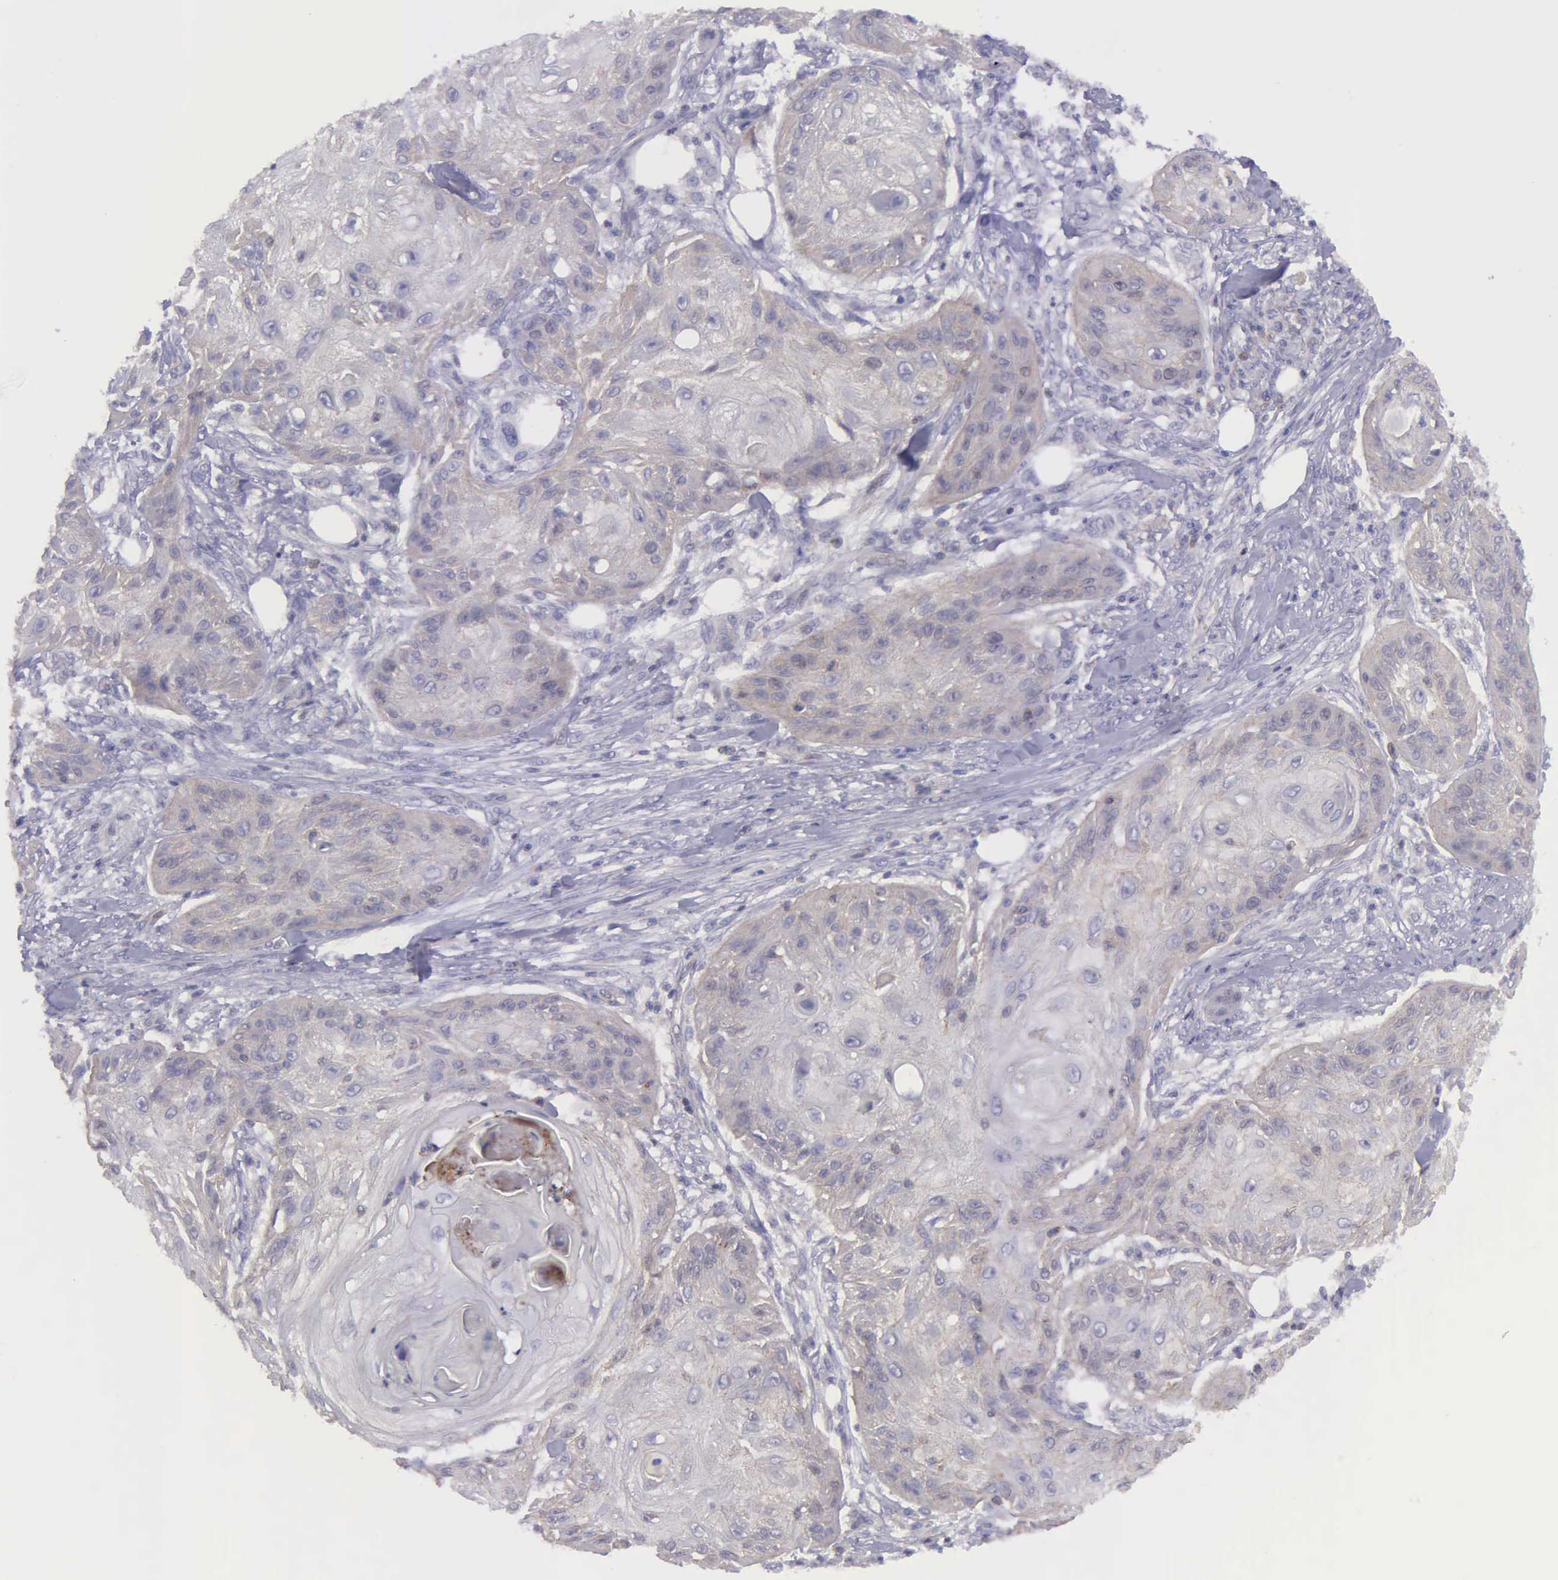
{"staining": {"intensity": "negative", "quantity": "none", "location": "none"}, "tissue": "skin cancer", "cell_type": "Tumor cells", "image_type": "cancer", "snomed": [{"axis": "morphology", "description": "Squamous cell carcinoma, NOS"}, {"axis": "topography", "description": "Skin"}], "caption": "Immunohistochemistry photomicrograph of neoplastic tissue: human skin squamous cell carcinoma stained with DAB (3,3'-diaminobenzidine) displays no significant protein expression in tumor cells.", "gene": "MICAL3", "patient": {"sex": "female", "age": 88}}